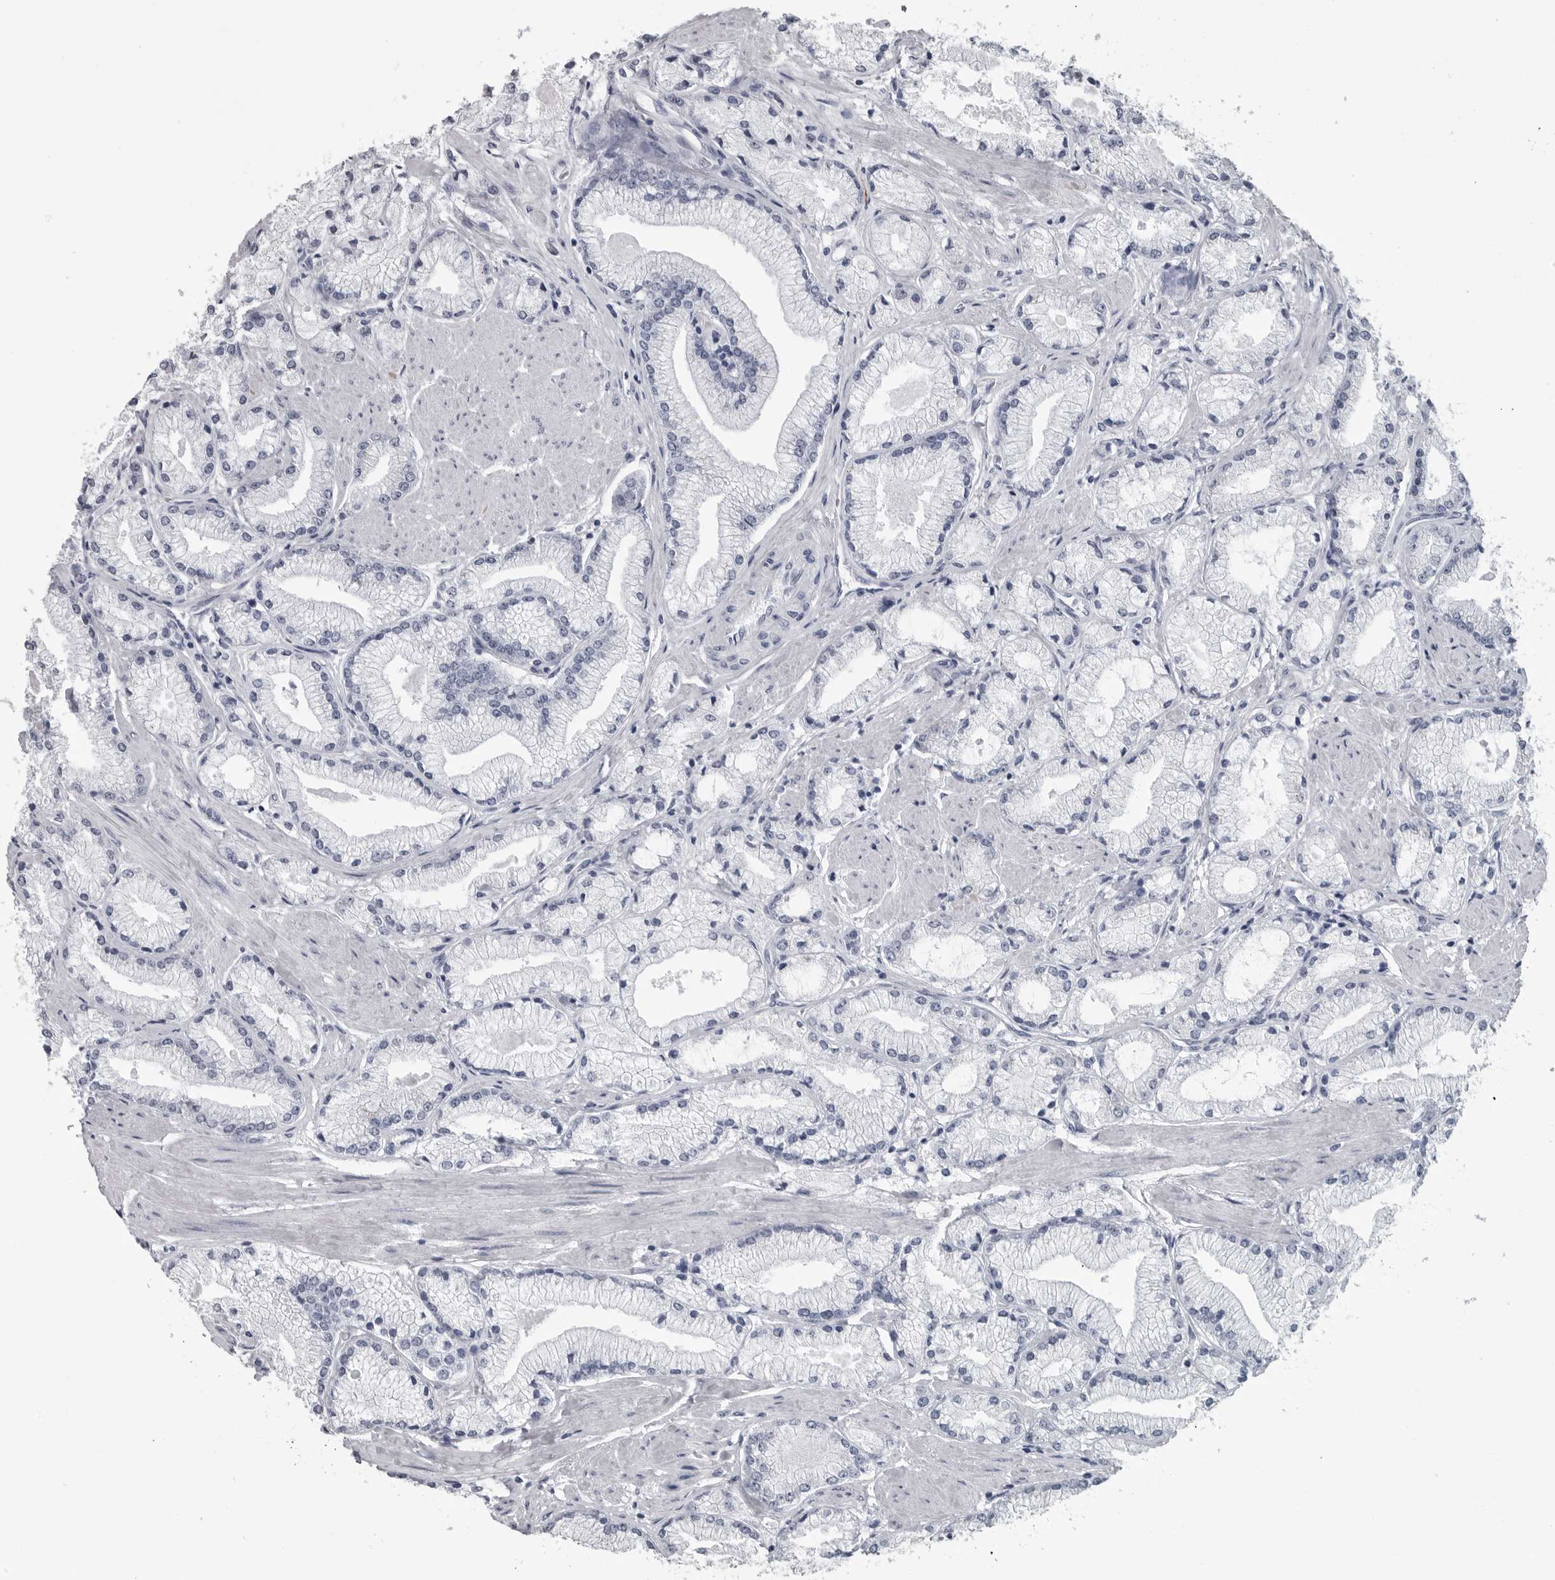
{"staining": {"intensity": "negative", "quantity": "none", "location": "none"}, "tissue": "prostate cancer", "cell_type": "Tumor cells", "image_type": "cancer", "snomed": [{"axis": "morphology", "description": "Adenocarcinoma, High grade"}, {"axis": "topography", "description": "Prostate"}], "caption": "DAB (3,3'-diaminobenzidine) immunohistochemical staining of human adenocarcinoma (high-grade) (prostate) exhibits no significant staining in tumor cells. (IHC, brightfield microscopy, high magnification).", "gene": "MYOC", "patient": {"sex": "male", "age": 50}}